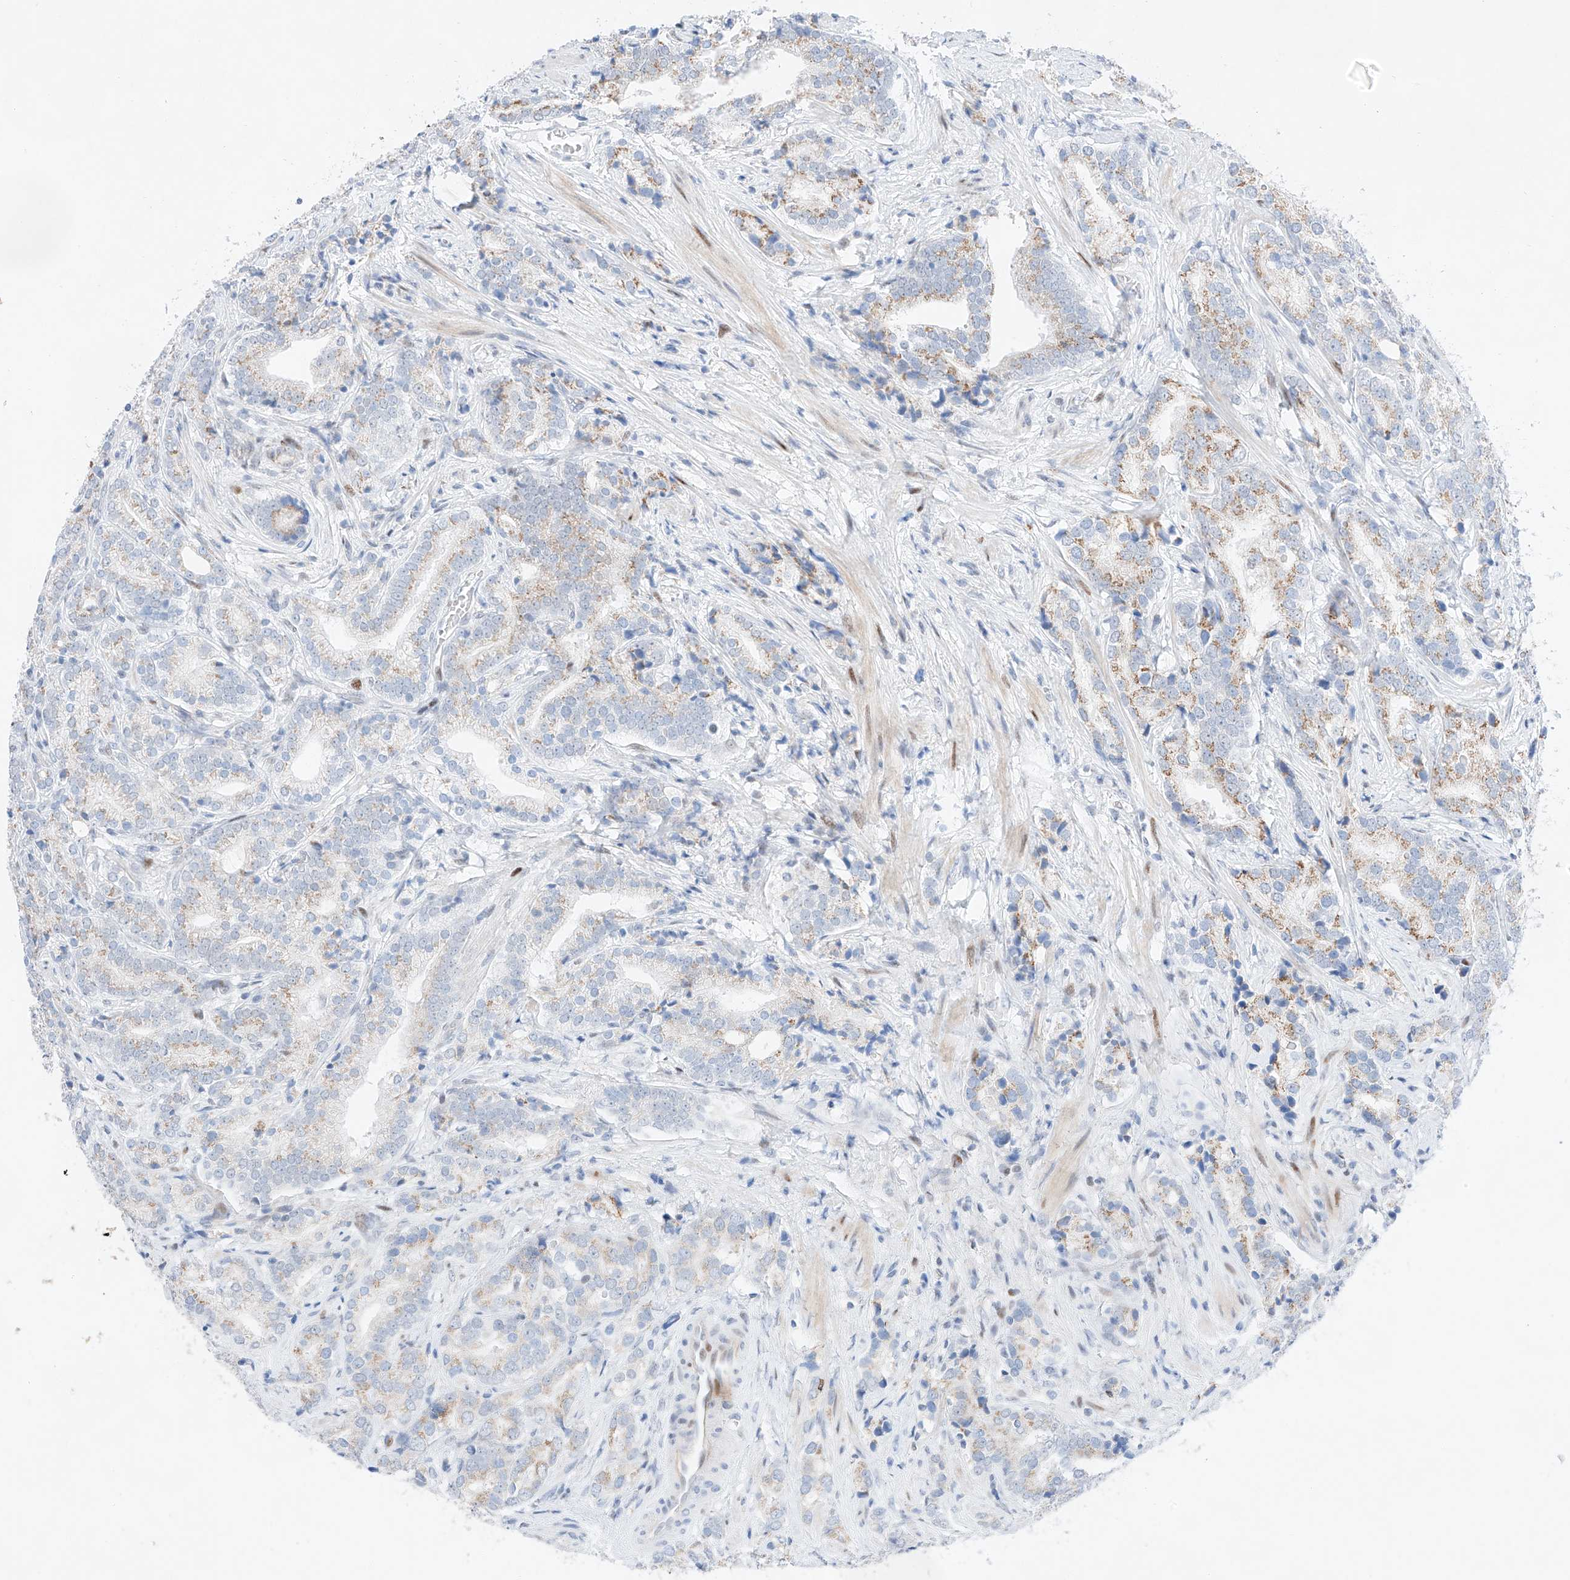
{"staining": {"intensity": "weak", "quantity": "25%-75%", "location": "cytoplasmic/membranous"}, "tissue": "prostate cancer", "cell_type": "Tumor cells", "image_type": "cancer", "snomed": [{"axis": "morphology", "description": "Adenocarcinoma, High grade"}, {"axis": "topography", "description": "Prostate"}], "caption": "This micrograph reveals immunohistochemistry (IHC) staining of prostate cancer, with low weak cytoplasmic/membranous positivity in approximately 25%-75% of tumor cells.", "gene": "NT5C3B", "patient": {"sex": "male", "age": 57}}